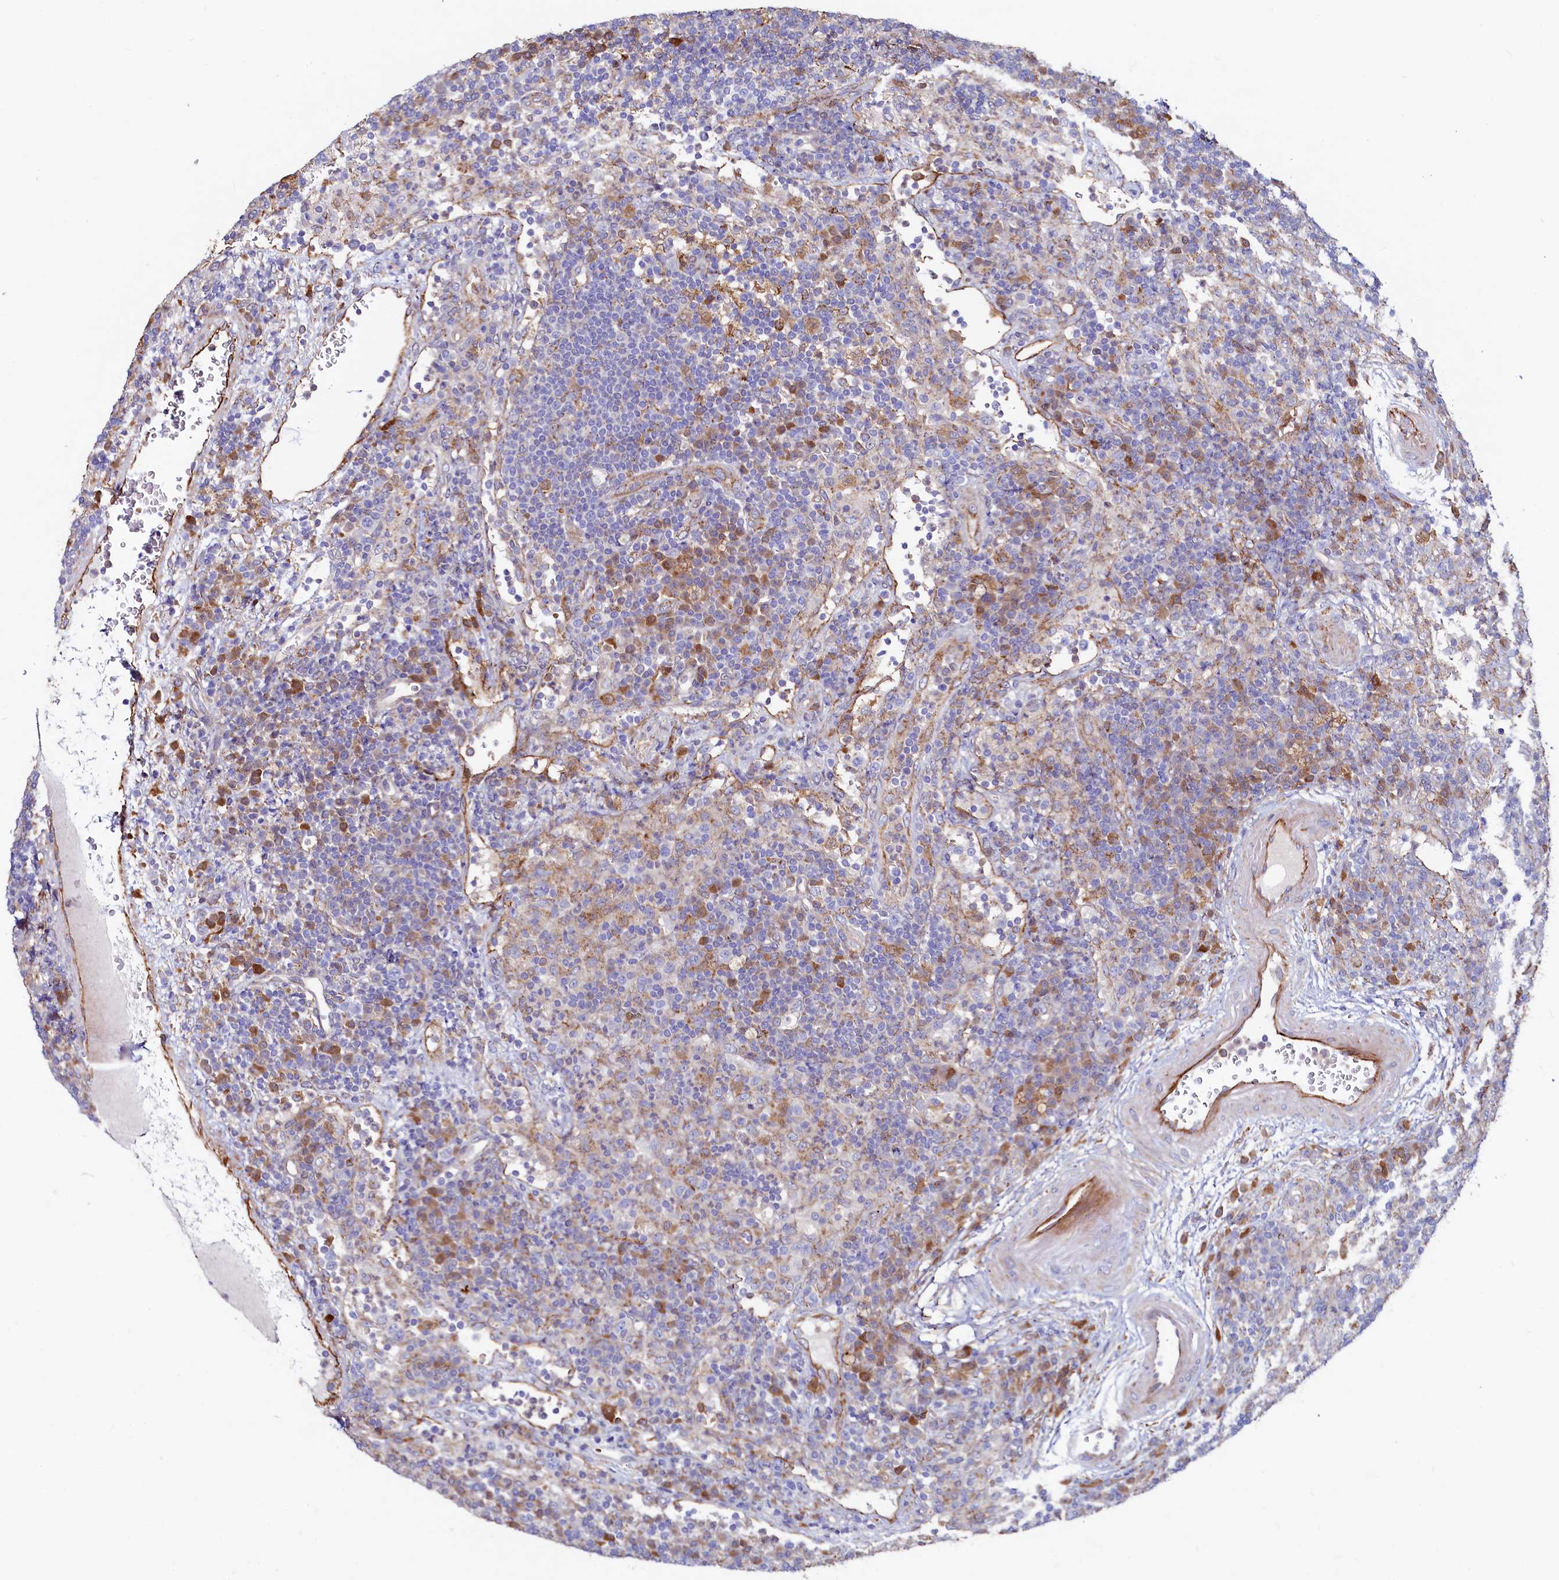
{"staining": {"intensity": "moderate", "quantity": "<25%", "location": "cytoplasmic/membranous"}, "tissue": "lymph node", "cell_type": "Germinal center cells", "image_type": "normal", "snomed": [{"axis": "morphology", "description": "Normal tissue, NOS"}, {"axis": "topography", "description": "Lymph node"}], "caption": "A brown stain highlights moderate cytoplasmic/membranous staining of a protein in germinal center cells of benign human lymph node.", "gene": "ASTE1", "patient": {"sex": "female", "age": 70}}